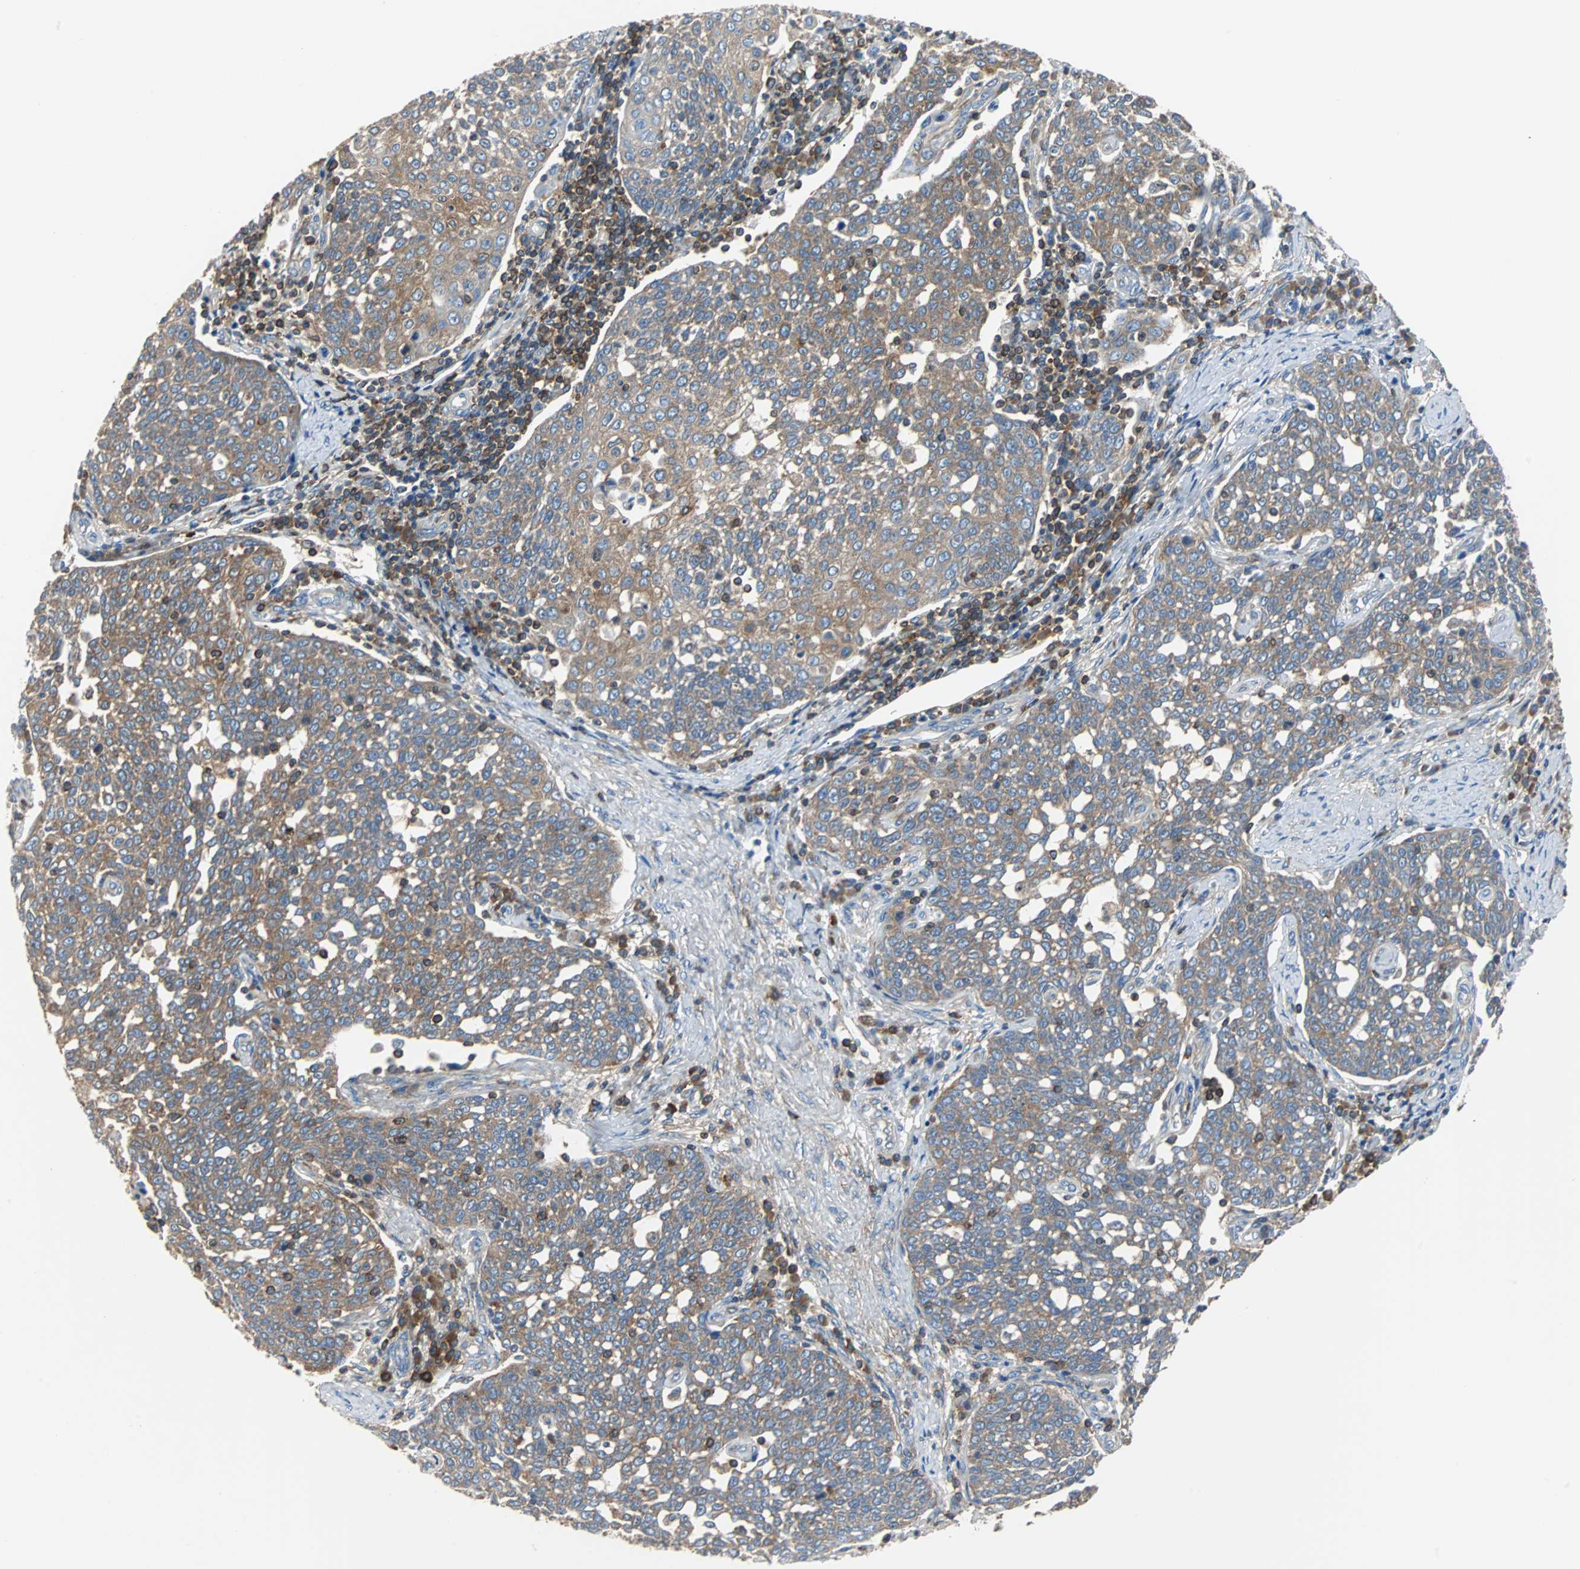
{"staining": {"intensity": "moderate", "quantity": ">75%", "location": "cytoplasmic/membranous"}, "tissue": "cervical cancer", "cell_type": "Tumor cells", "image_type": "cancer", "snomed": [{"axis": "morphology", "description": "Squamous cell carcinoma, NOS"}, {"axis": "topography", "description": "Cervix"}], "caption": "Protein staining shows moderate cytoplasmic/membranous positivity in approximately >75% of tumor cells in cervical cancer (squamous cell carcinoma).", "gene": "TSC22D4", "patient": {"sex": "female", "age": 34}}